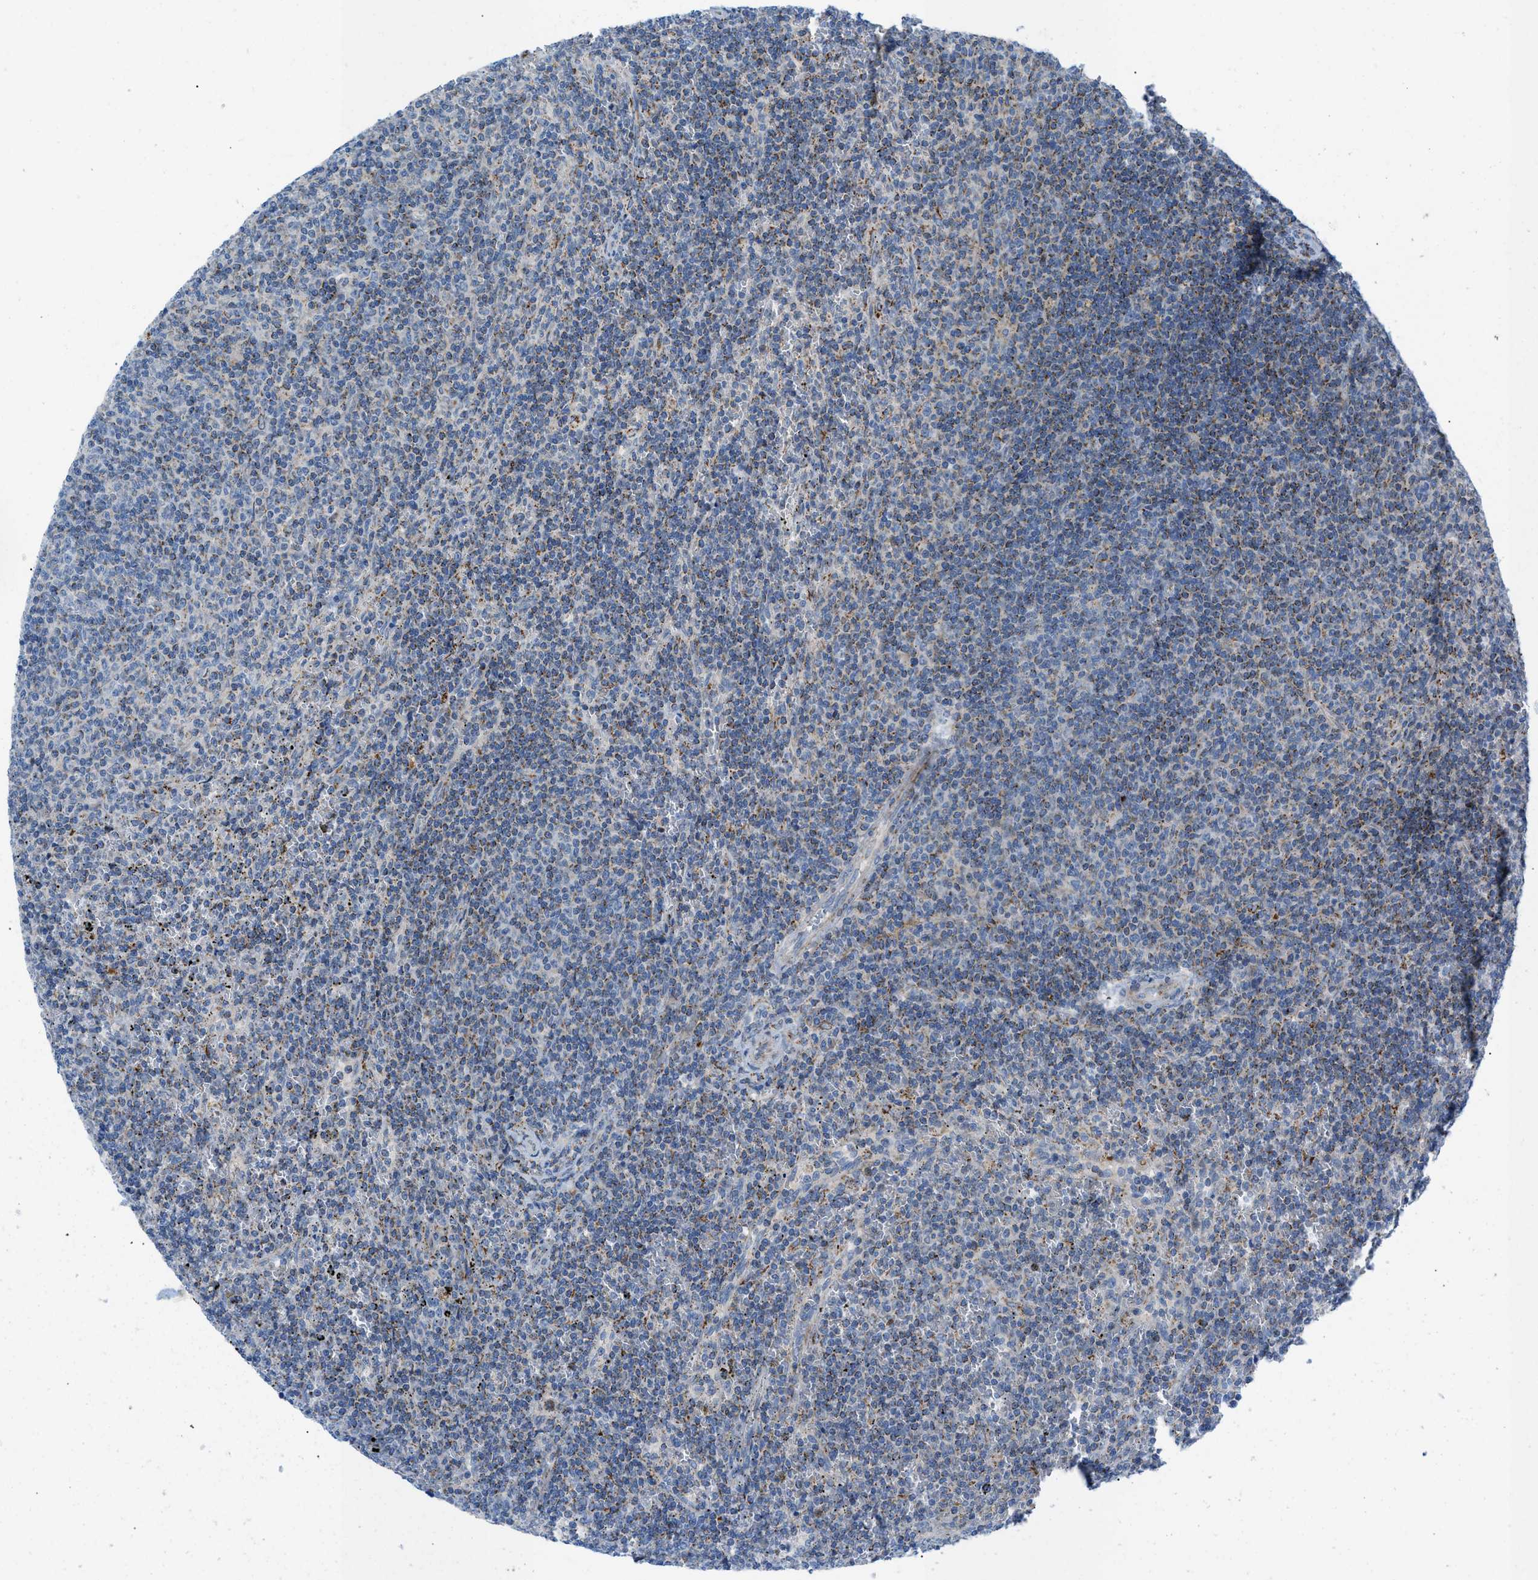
{"staining": {"intensity": "weak", "quantity": "<25%", "location": "cytoplasmic/membranous"}, "tissue": "lymphoma", "cell_type": "Tumor cells", "image_type": "cancer", "snomed": [{"axis": "morphology", "description": "Malignant lymphoma, non-Hodgkin's type, Low grade"}, {"axis": "topography", "description": "Spleen"}], "caption": "Image shows no significant protein expression in tumor cells of lymphoma.", "gene": "RBBP9", "patient": {"sex": "female", "age": 50}}